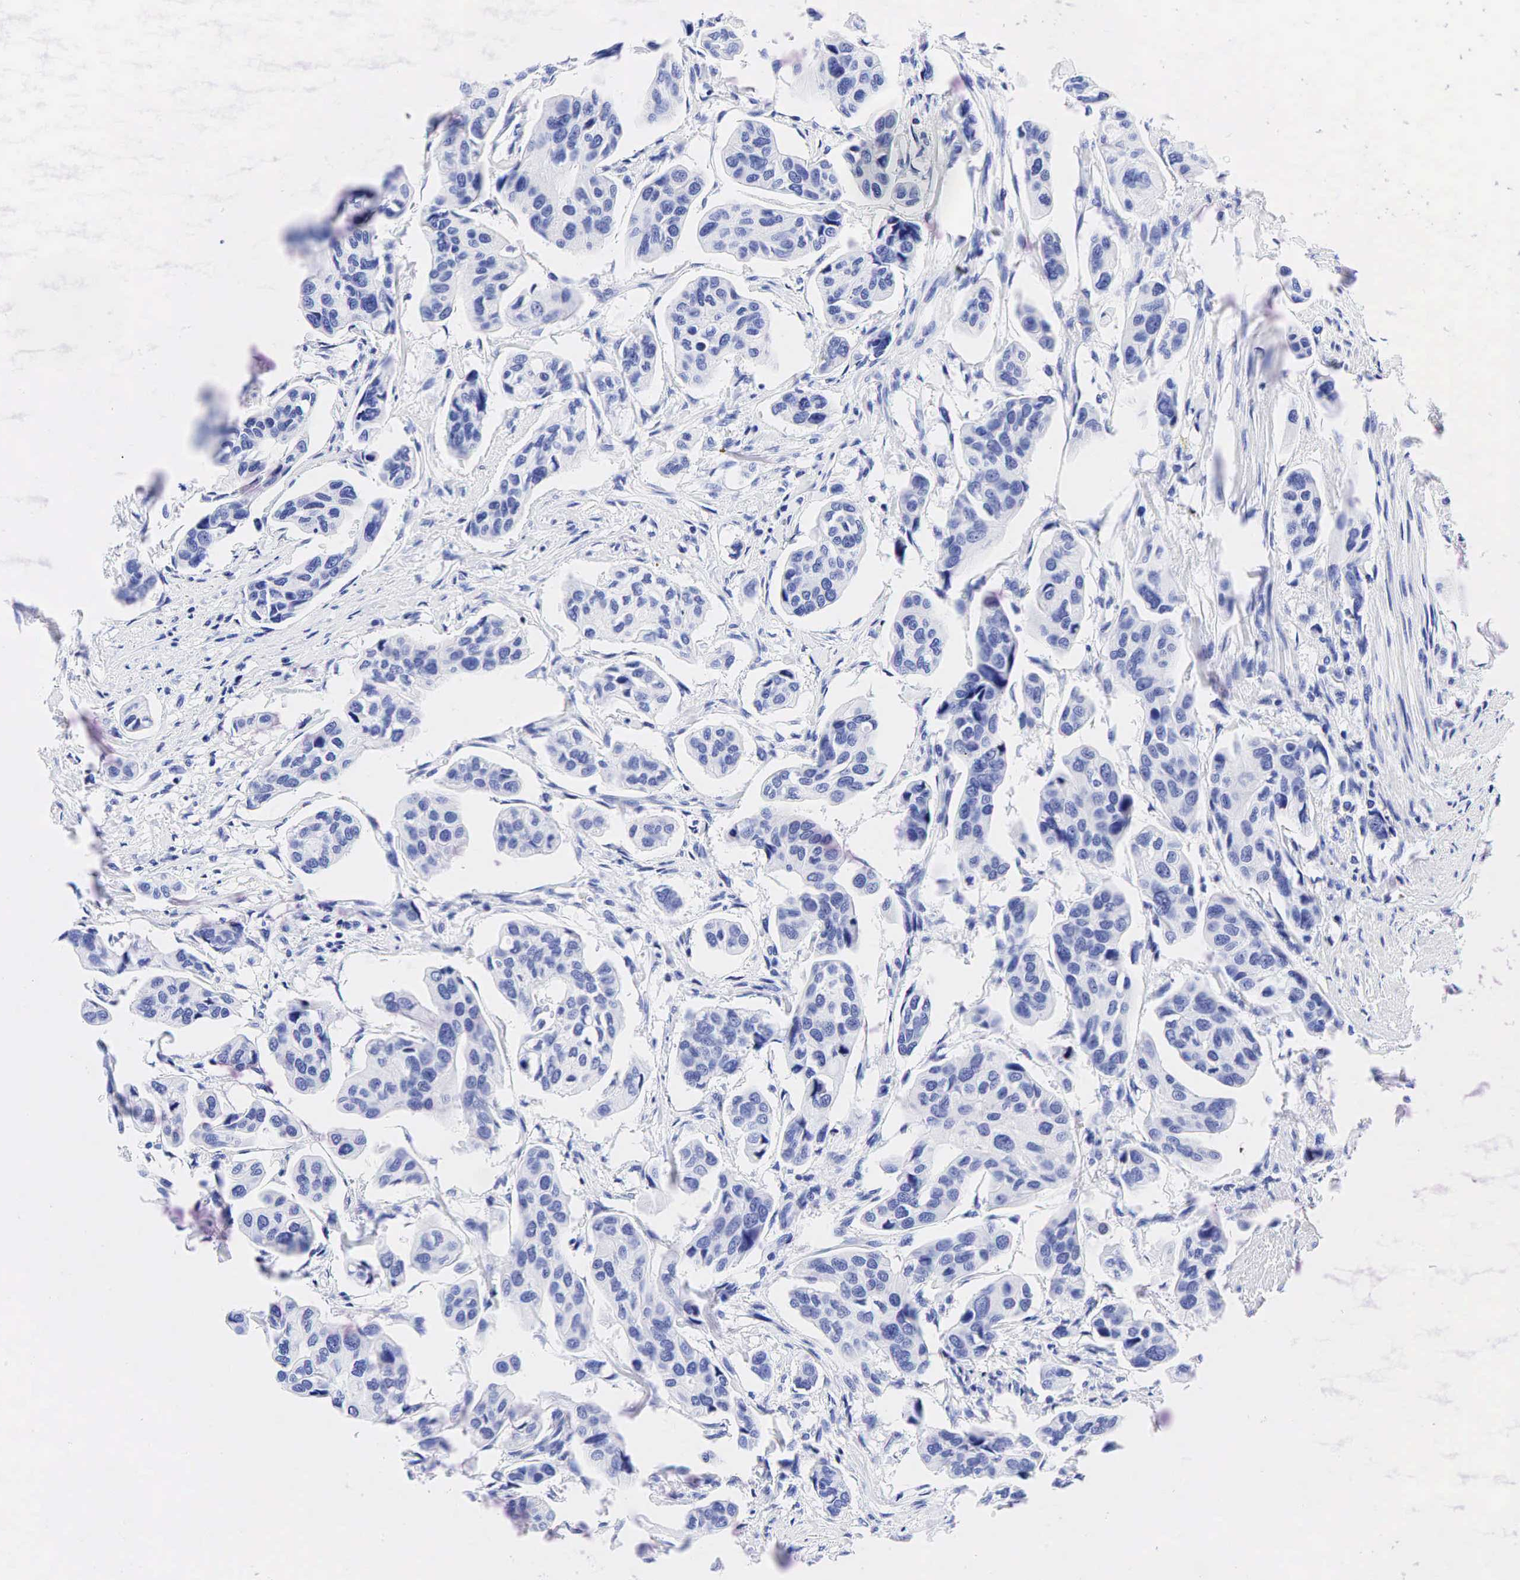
{"staining": {"intensity": "negative", "quantity": "none", "location": "none"}, "tissue": "urothelial cancer", "cell_type": "Tumor cells", "image_type": "cancer", "snomed": [{"axis": "morphology", "description": "Adenocarcinoma, NOS"}, {"axis": "topography", "description": "Urinary bladder"}], "caption": "The immunohistochemistry (IHC) histopathology image has no significant positivity in tumor cells of urothelial cancer tissue.", "gene": "ESR1", "patient": {"sex": "male", "age": 61}}